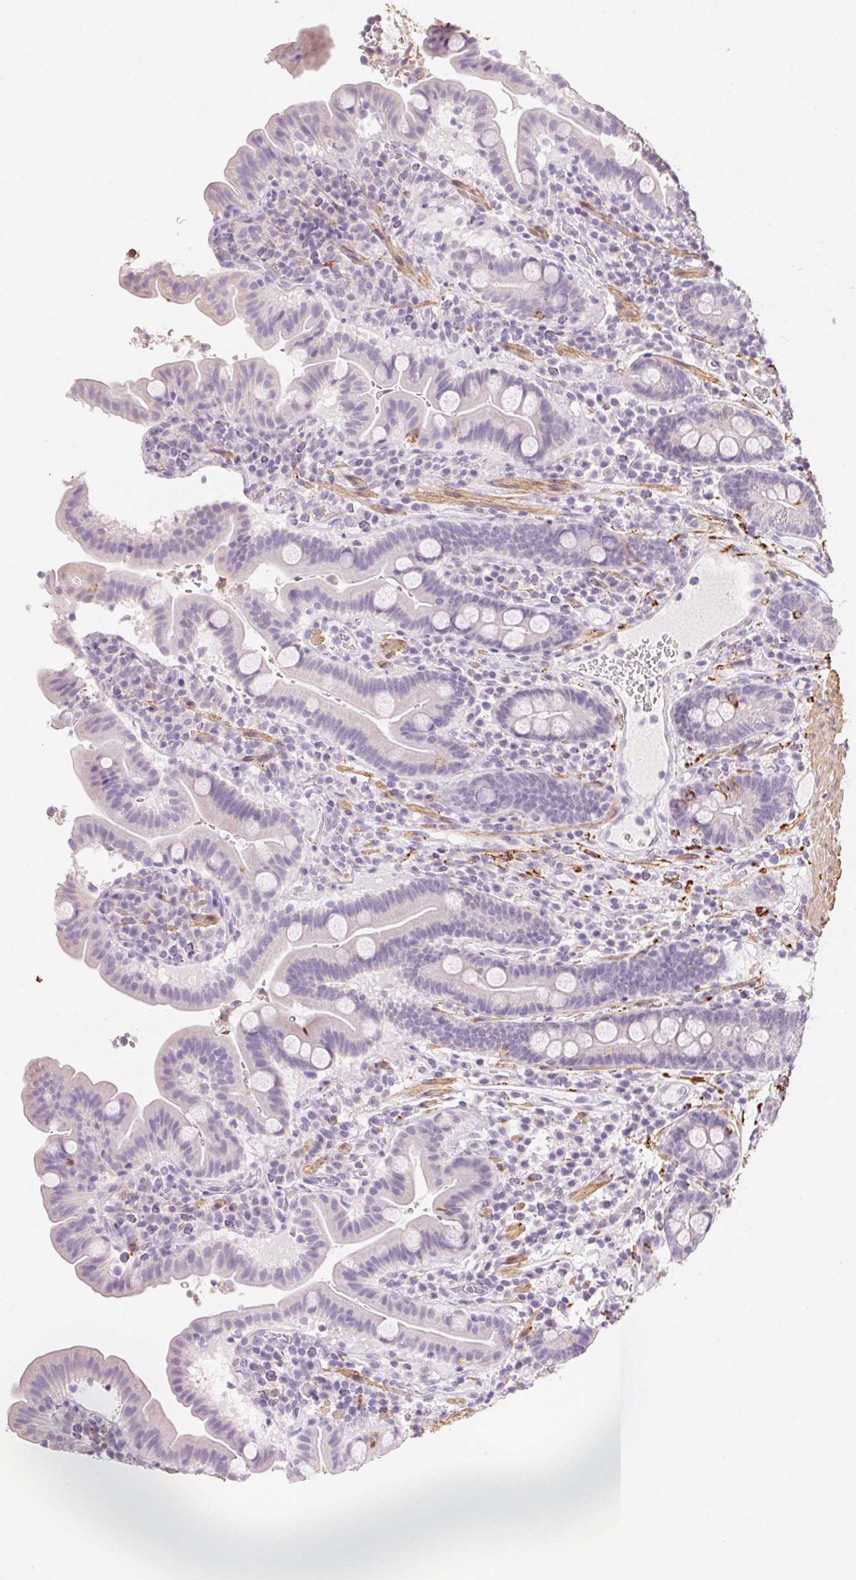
{"staining": {"intensity": "strong", "quantity": "<25%", "location": "cytoplasmic/membranous"}, "tissue": "small intestine", "cell_type": "Glandular cells", "image_type": "normal", "snomed": [{"axis": "morphology", "description": "Normal tissue, NOS"}, {"axis": "topography", "description": "Small intestine"}], "caption": "Normal small intestine reveals strong cytoplasmic/membranous expression in approximately <25% of glandular cells The staining was performed using DAB to visualize the protein expression in brown, while the nuclei were stained in blue with hematoxylin (Magnification: 20x)..", "gene": "PRPH", "patient": {"sex": "male", "age": 26}}